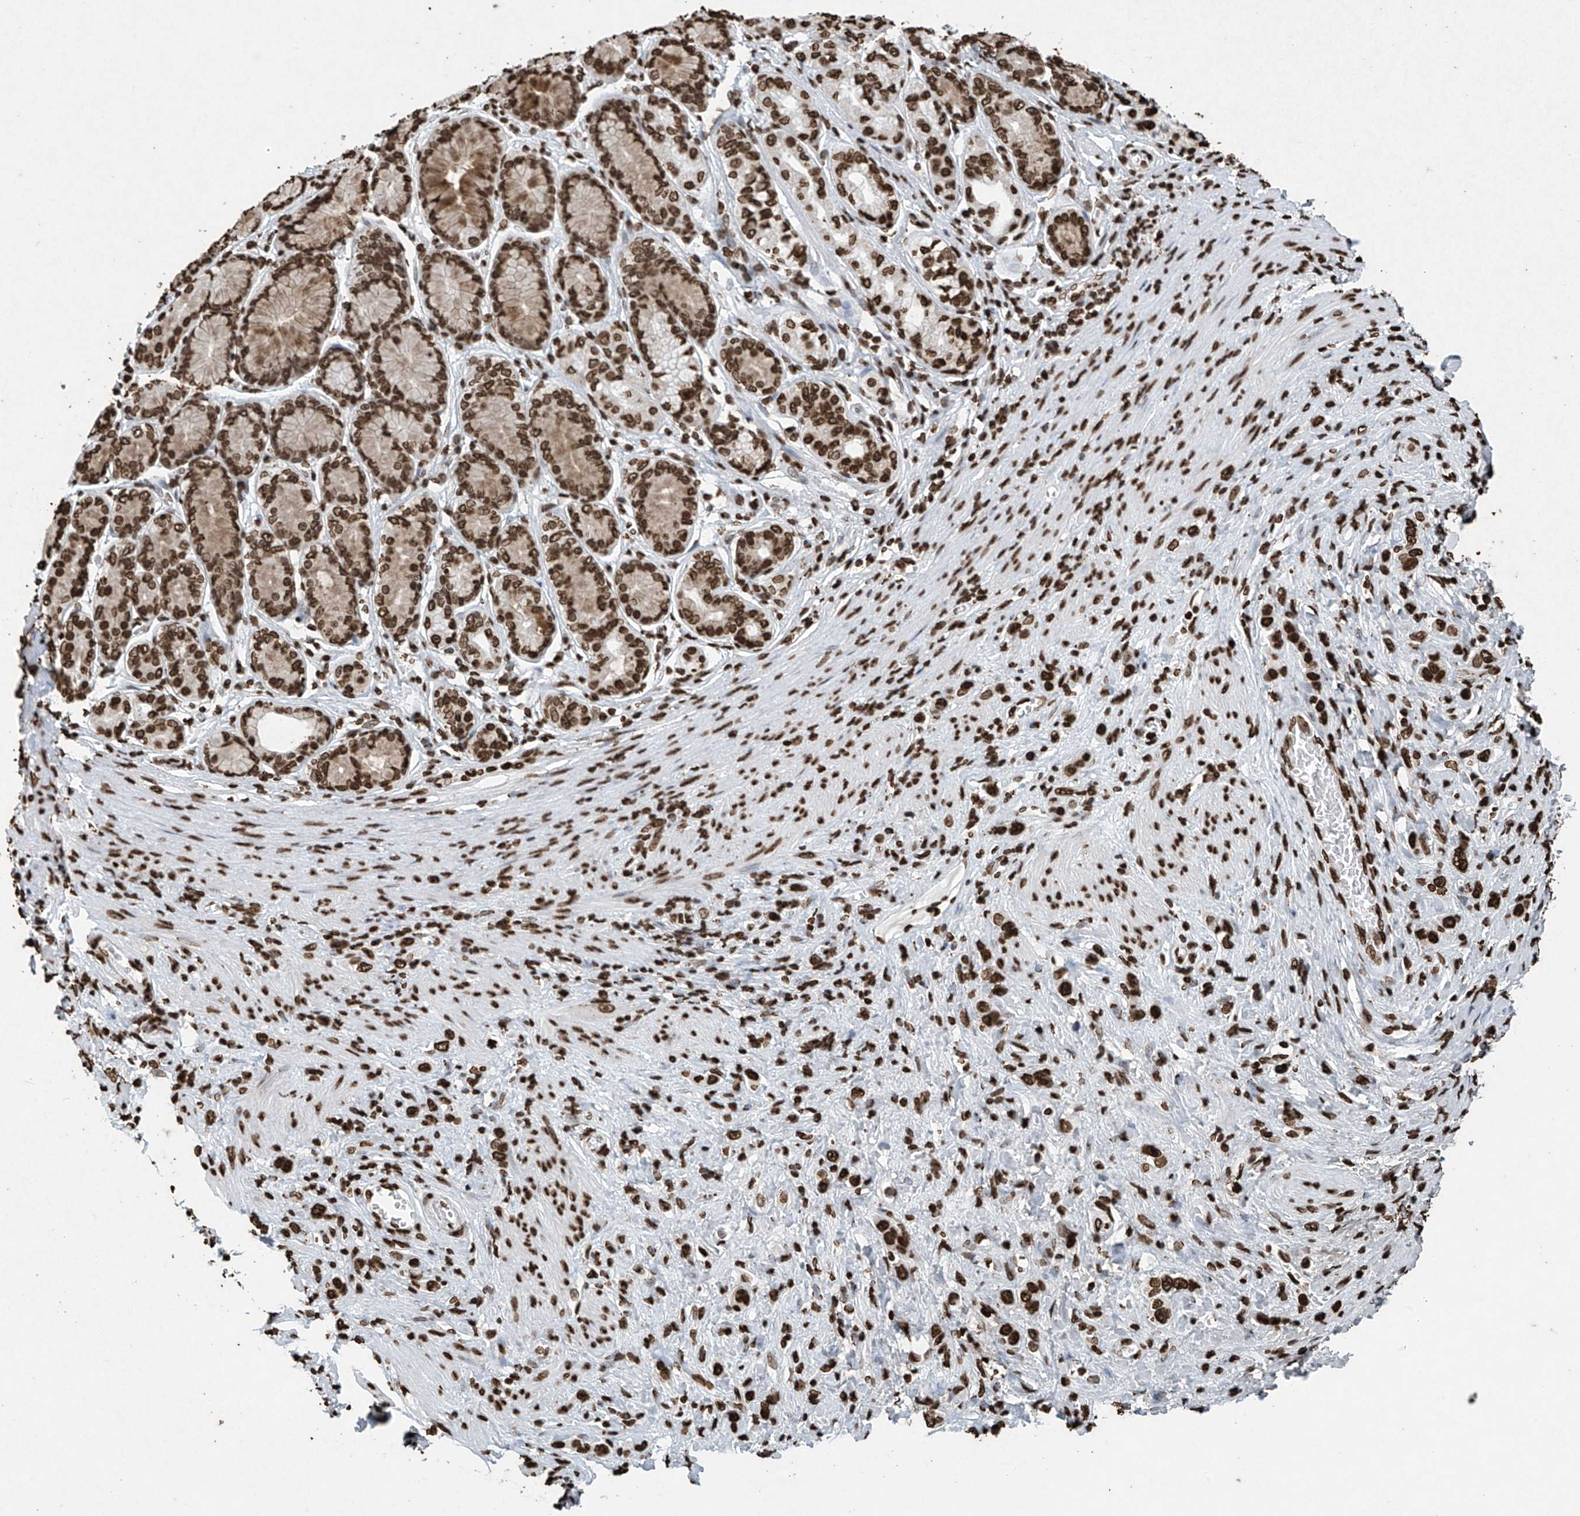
{"staining": {"intensity": "strong", "quantity": ">75%", "location": "nuclear"}, "tissue": "stomach cancer", "cell_type": "Tumor cells", "image_type": "cancer", "snomed": [{"axis": "morphology", "description": "Normal tissue, NOS"}, {"axis": "morphology", "description": "Adenocarcinoma, NOS"}, {"axis": "topography", "description": "Stomach, upper"}, {"axis": "topography", "description": "Stomach"}], "caption": "A high amount of strong nuclear positivity is appreciated in about >75% of tumor cells in stomach adenocarcinoma tissue.", "gene": "H3-3A", "patient": {"sex": "female", "age": 65}}